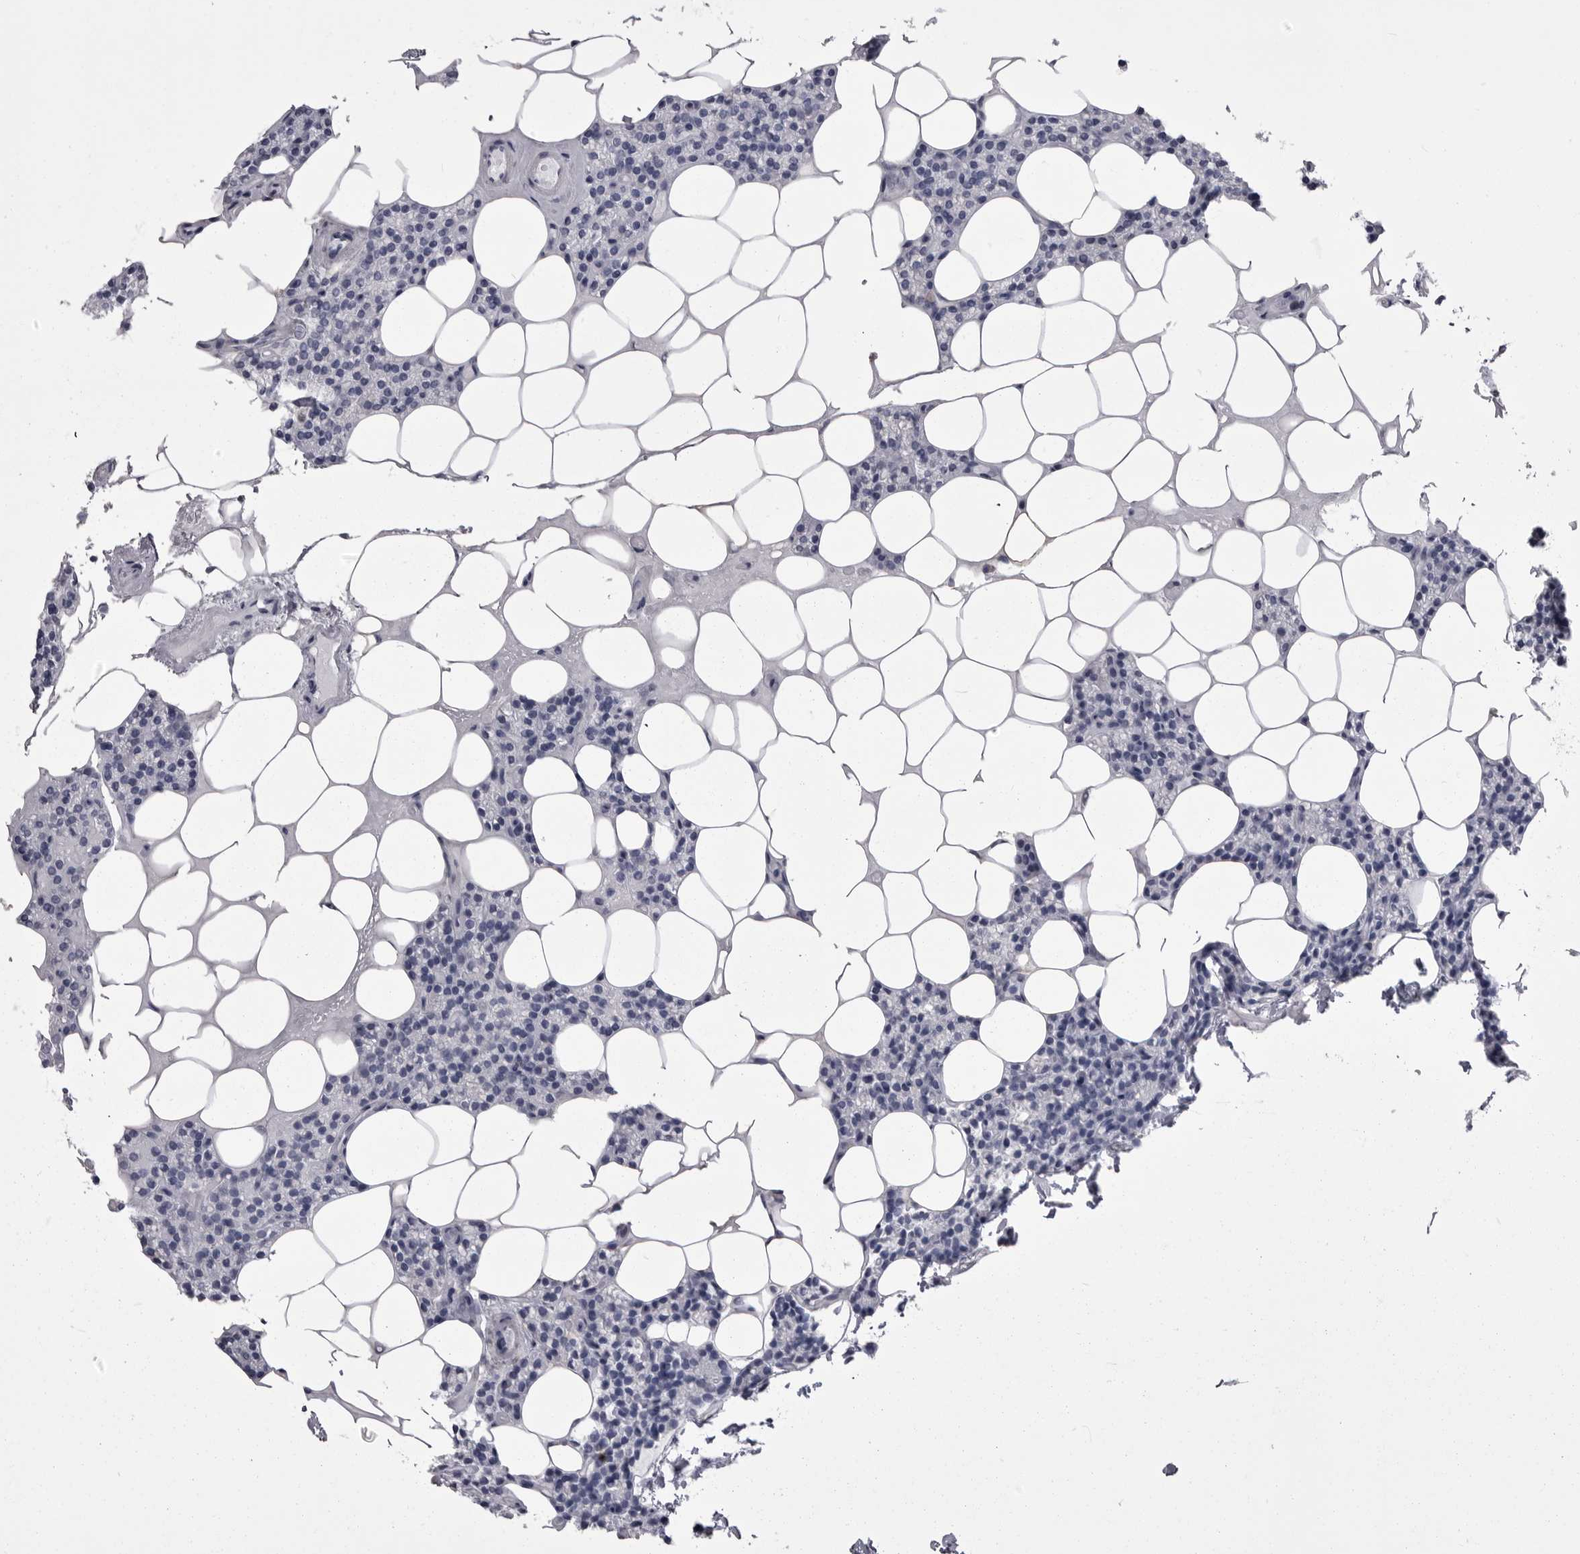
{"staining": {"intensity": "negative", "quantity": "none", "location": "none"}, "tissue": "parathyroid gland", "cell_type": "Glandular cells", "image_type": "normal", "snomed": [{"axis": "morphology", "description": "Normal tissue, NOS"}, {"axis": "topography", "description": "Parathyroid gland"}], "caption": "A high-resolution micrograph shows immunohistochemistry (IHC) staining of unremarkable parathyroid gland, which reveals no significant staining in glandular cells.", "gene": "ANK2", "patient": {"sex": "male", "age": 75}}